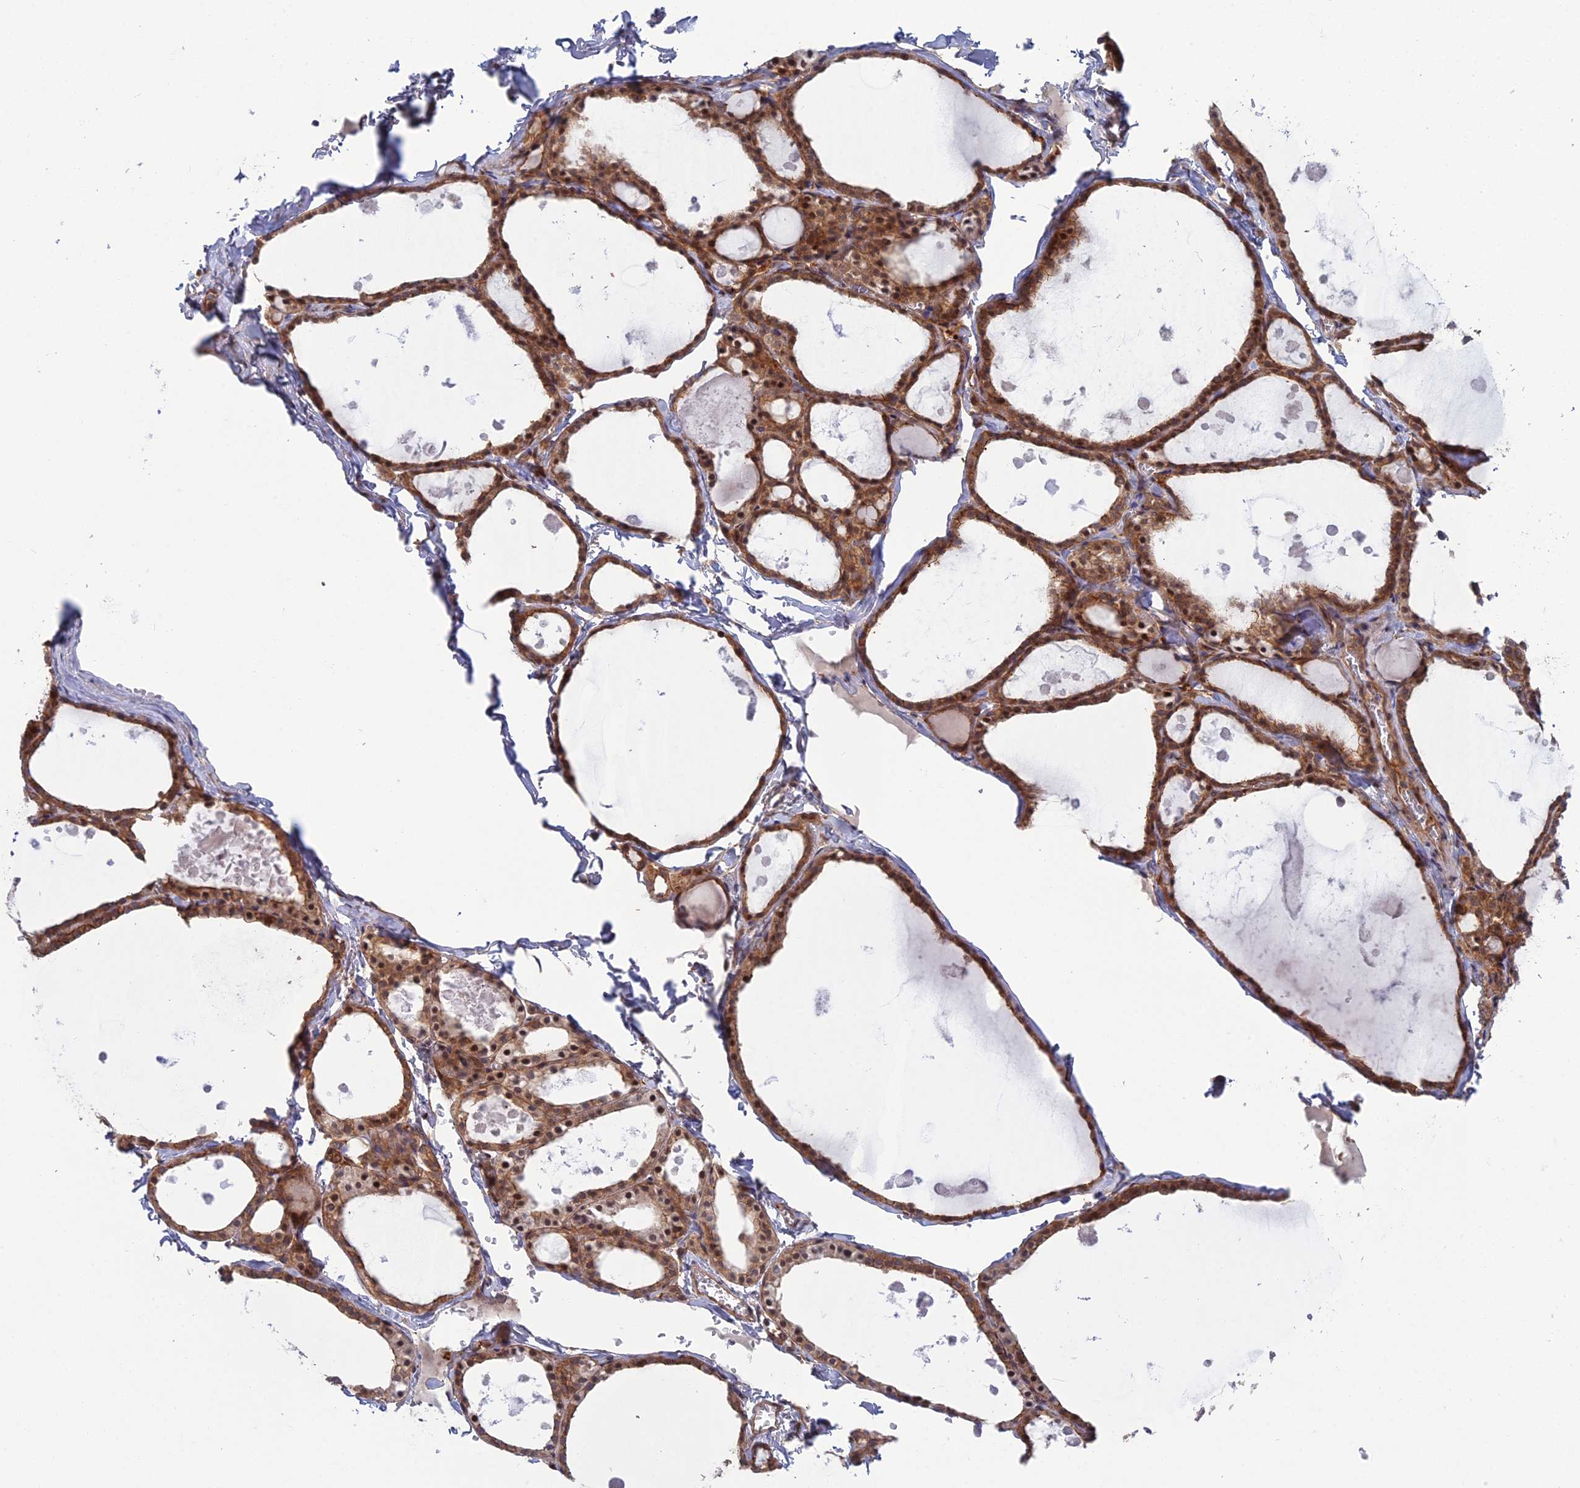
{"staining": {"intensity": "strong", "quantity": ">75%", "location": "cytoplasmic/membranous"}, "tissue": "thyroid gland", "cell_type": "Glandular cells", "image_type": "normal", "snomed": [{"axis": "morphology", "description": "Normal tissue, NOS"}, {"axis": "topography", "description": "Thyroid gland"}], "caption": "Thyroid gland stained for a protein demonstrates strong cytoplasmic/membranous positivity in glandular cells. The staining is performed using DAB brown chromogen to label protein expression. The nuclei are counter-stained blue using hematoxylin.", "gene": "ABHD1", "patient": {"sex": "male", "age": 56}}